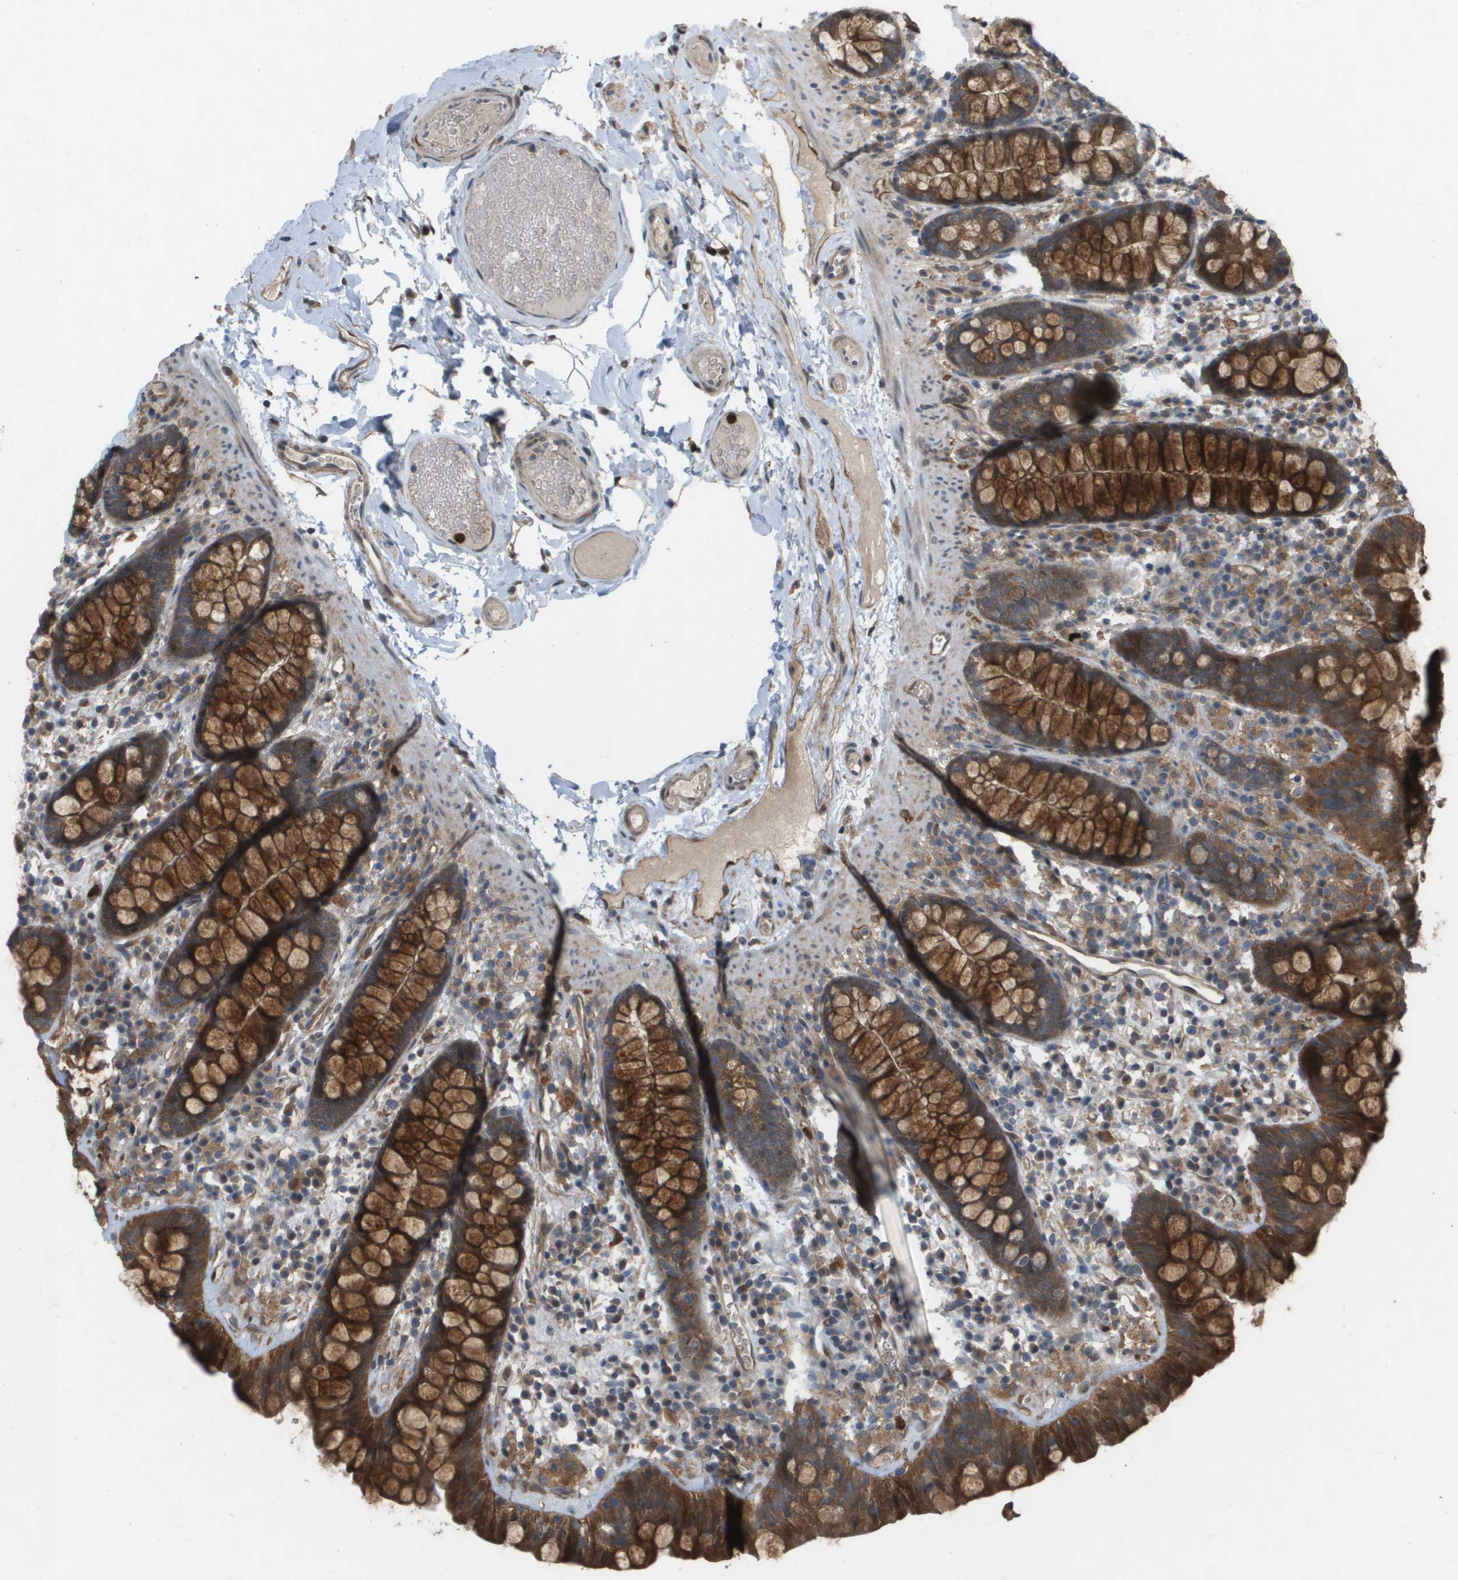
{"staining": {"intensity": "weak", "quantity": ">75%", "location": "cytoplasmic/membranous"}, "tissue": "colon", "cell_type": "Endothelial cells", "image_type": "normal", "snomed": [{"axis": "morphology", "description": "Normal tissue, NOS"}, {"axis": "topography", "description": "Colon"}], "caption": "A high-resolution histopathology image shows immunohistochemistry staining of normal colon, which exhibits weak cytoplasmic/membranous staining in approximately >75% of endothelial cells. (DAB = brown stain, brightfield microscopy at high magnification).", "gene": "PALD1", "patient": {"sex": "female", "age": 80}}